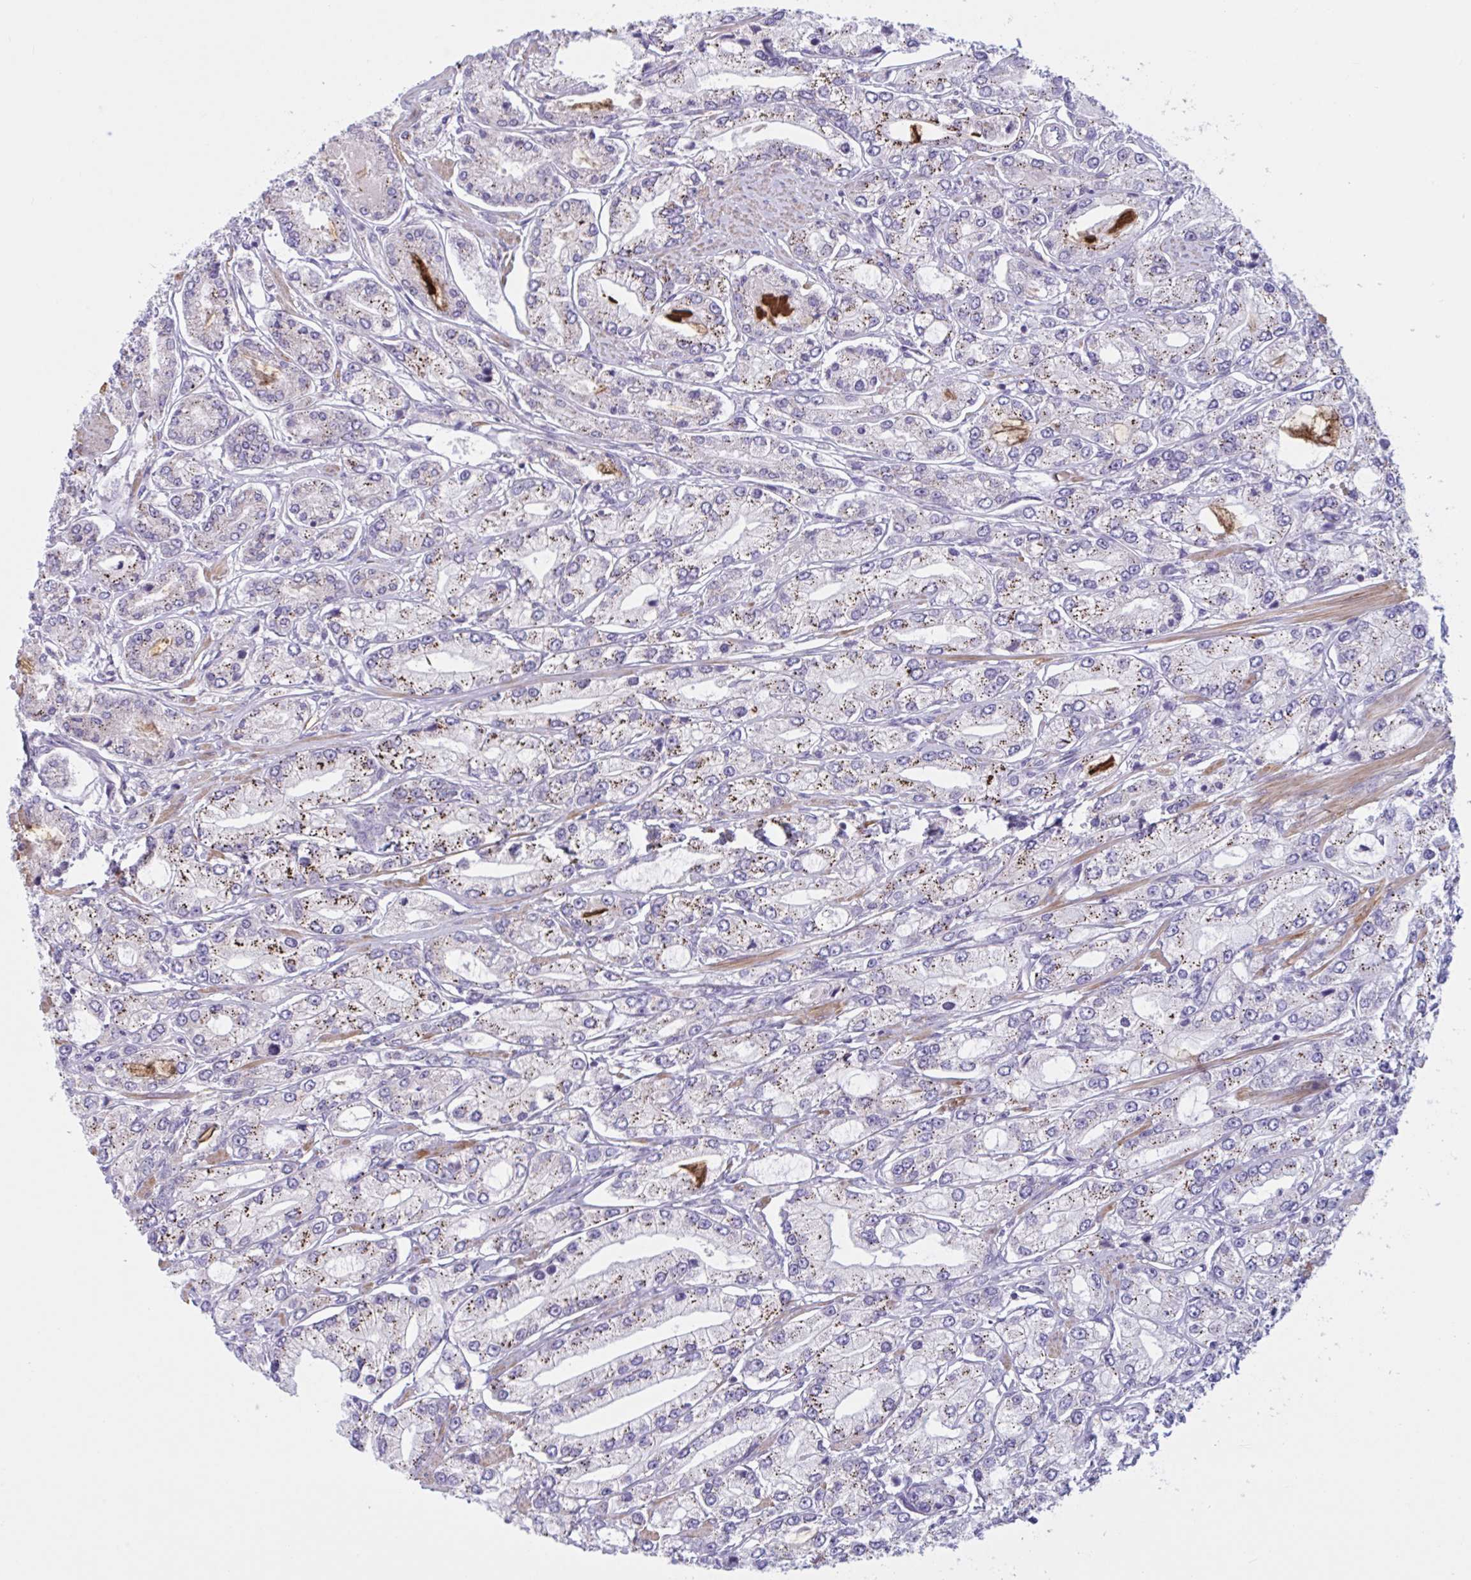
{"staining": {"intensity": "negative", "quantity": "none", "location": "none"}, "tissue": "prostate cancer", "cell_type": "Tumor cells", "image_type": "cancer", "snomed": [{"axis": "morphology", "description": "Adenocarcinoma, High grade"}, {"axis": "topography", "description": "Prostate"}], "caption": "Tumor cells show no significant protein positivity in prostate cancer.", "gene": "WNT9B", "patient": {"sex": "male", "age": 66}}